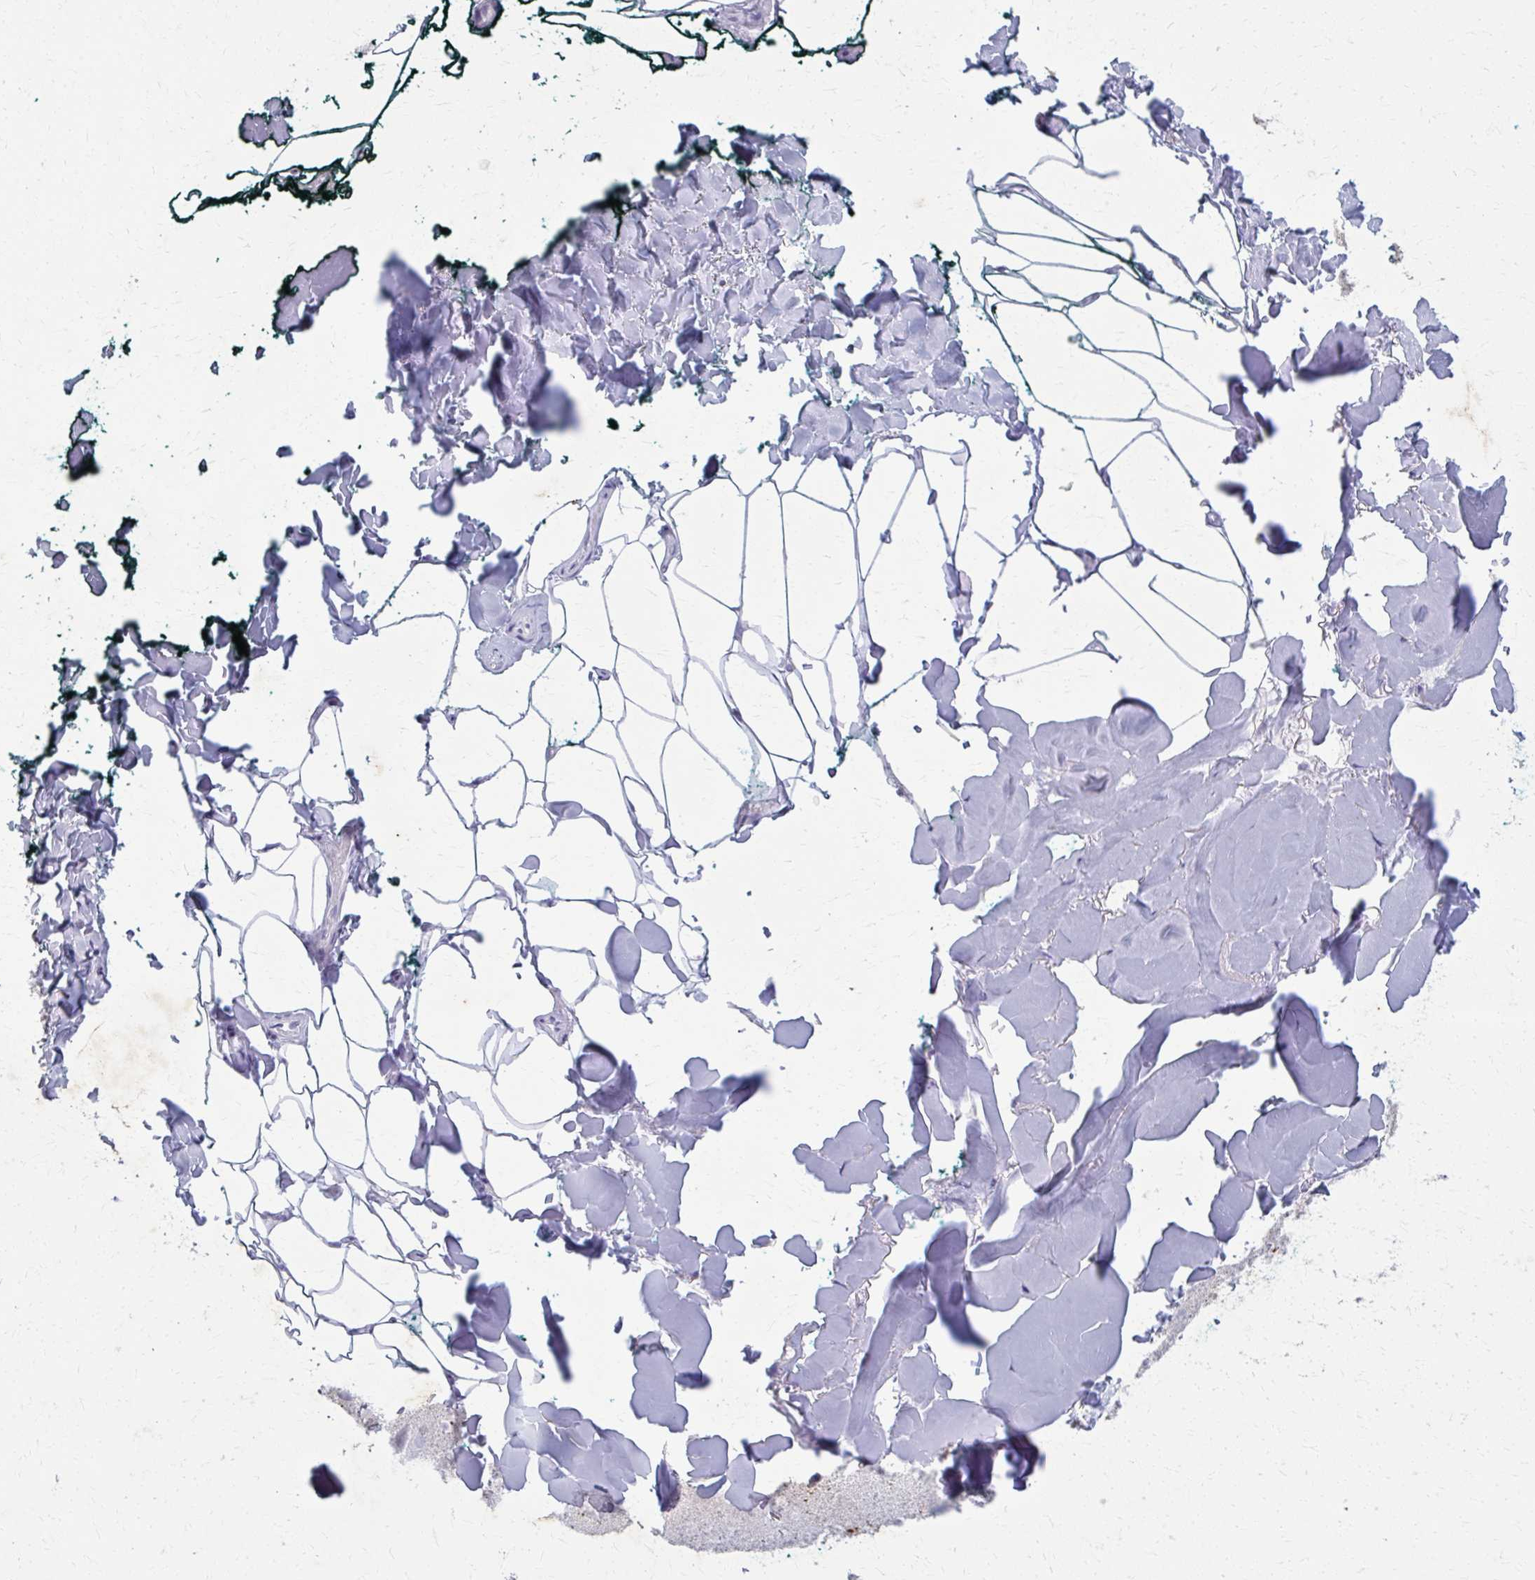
{"staining": {"intensity": "negative", "quantity": "none", "location": "none"}, "tissue": "adipose tissue", "cell_type": "Adipocytes", "image_type": "normal", "snomed": [{"axis": "morphology", "description": "Normal tissue, NOS"}, {"axis": "topography", "description": "Skin"}, {"axis": "topography", "description": "Peripheral nerve tissue"}], "caption": "Adipocytes are negative for brown protein staining in benign adipose tissue. The staining is performed using DAB brown chromogen with nuclei counter-stained in using hematoxylin.", "gene": "CARD9", "patient": {"sex": "female", "age": 45}}